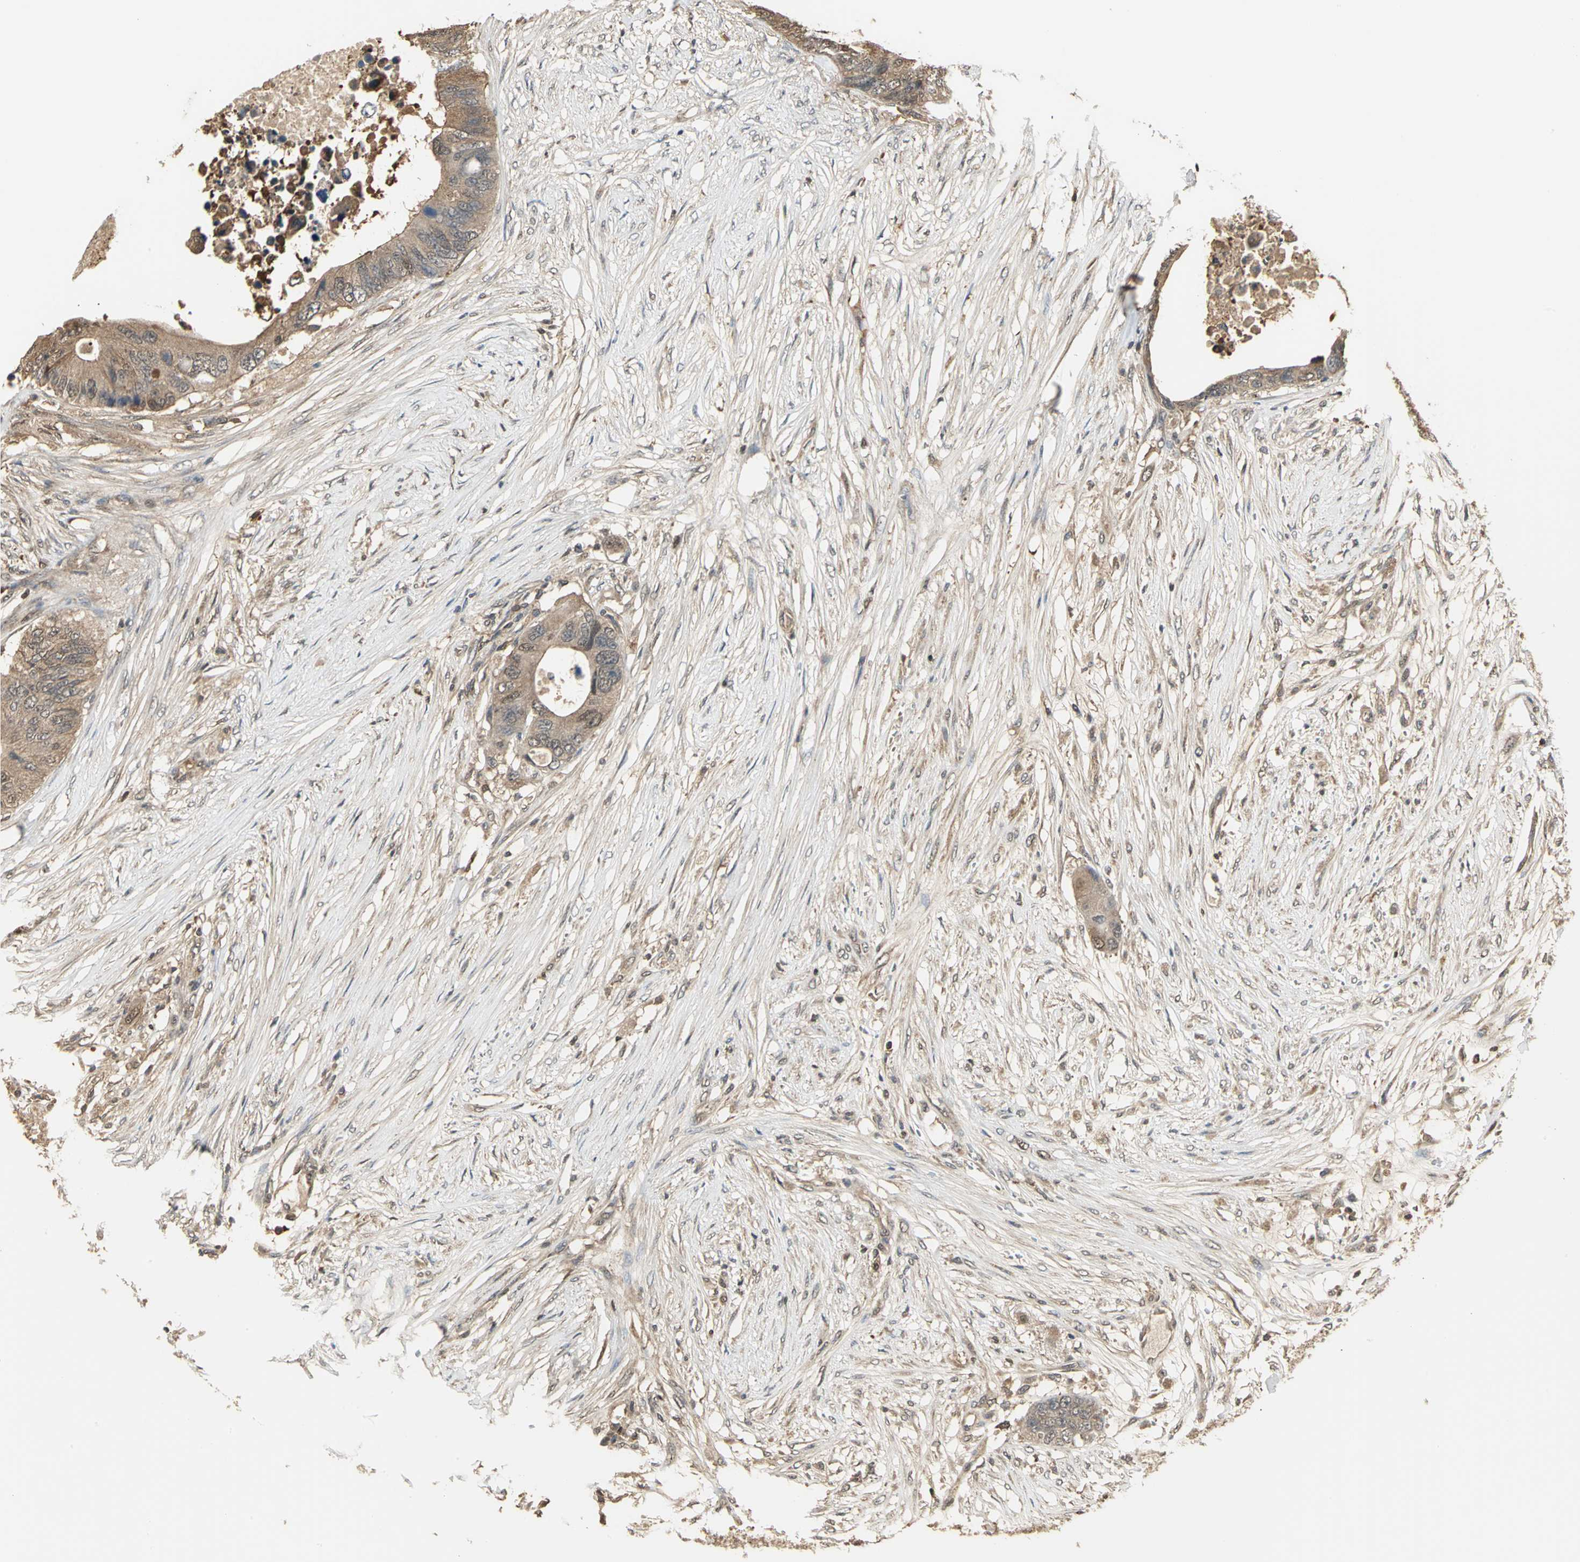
{"staining": {"intensity": "moderate", "quantity": ">75%", "location": "cytoplasmic/membranous,nuclear"}, "tissue": "colorectal cancer", "cell_type": "Tumor cells", "image_type": "cancer", "snomed": [{"axis": "morphology", "description": "Adenocarcinoma, NOS"}, {"axis": "topography", "description": "Colon"}], "caption": "Protein staining of colorectal cancer tissue reveals moderate cytoplasmic/membranous and nuclear positivity in approximately >75% of tumor cells.", "gene": "PARK7", "patient": {"sex": "male", "age": 71}}